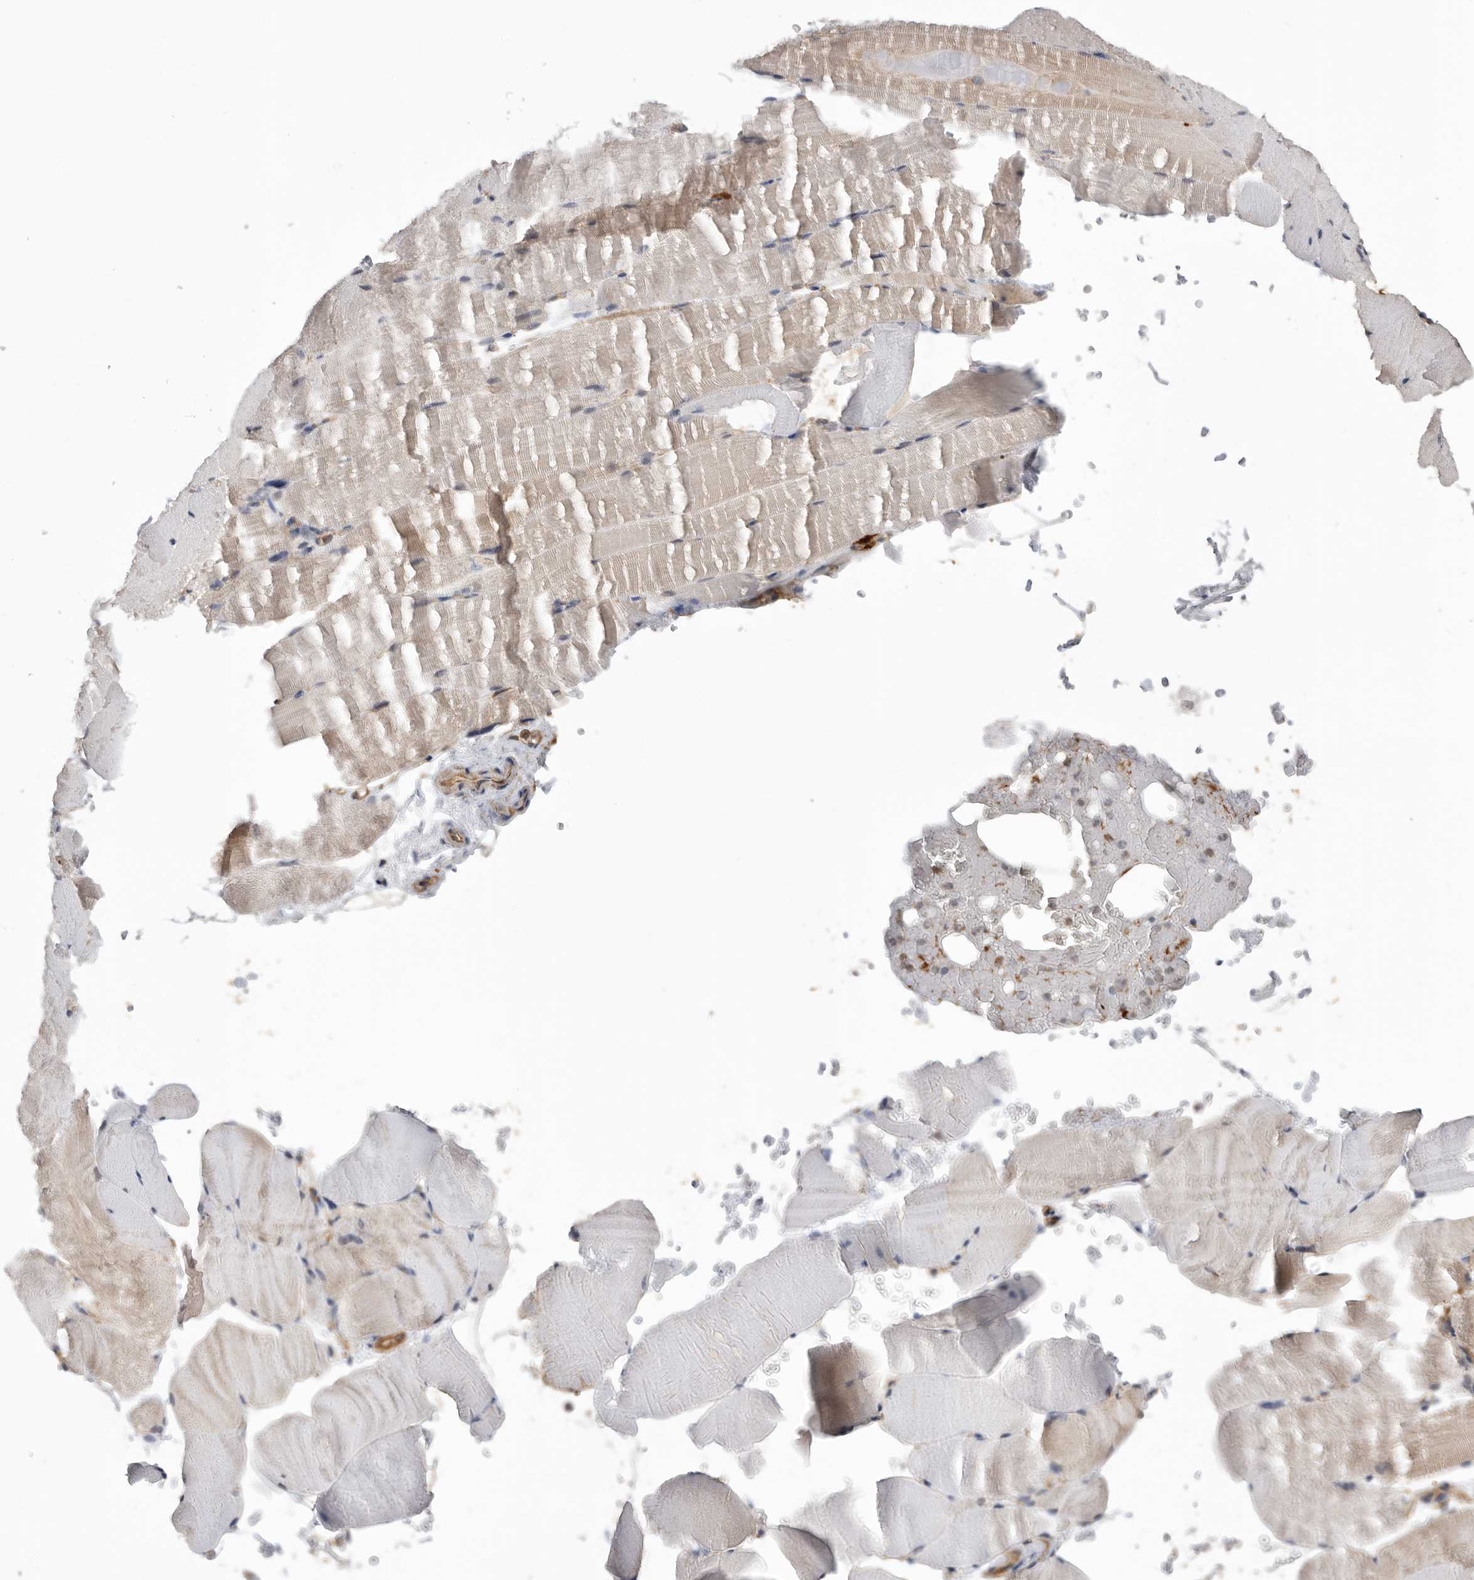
{"staining": {"intensity": "negative", "quantity": "none", "location": "none"}, "tissue": "skeletal muscle", "cell_type": "Myocytes", "image_type": "normal", "snomed": [{"axis": "morphology", "description": "Normal tissue, NOS"}, {"axis": "topography", "description": "Skeletal muscle"}, {"axis": "topography", "description": "Parathyroid gland"}], "caption": "This micrograph is of unremarkable skeletal muscle stained with IHC to label a protein in brown with the nuclei are counter-stained blue. There is no positivity in myocytes. (DAB immunohistochemistry (IHC) visualized using brightfield microscopy, high magnification).", "gene": "CDC42BPB", "patient": {"sex": "female", "age": 37}}